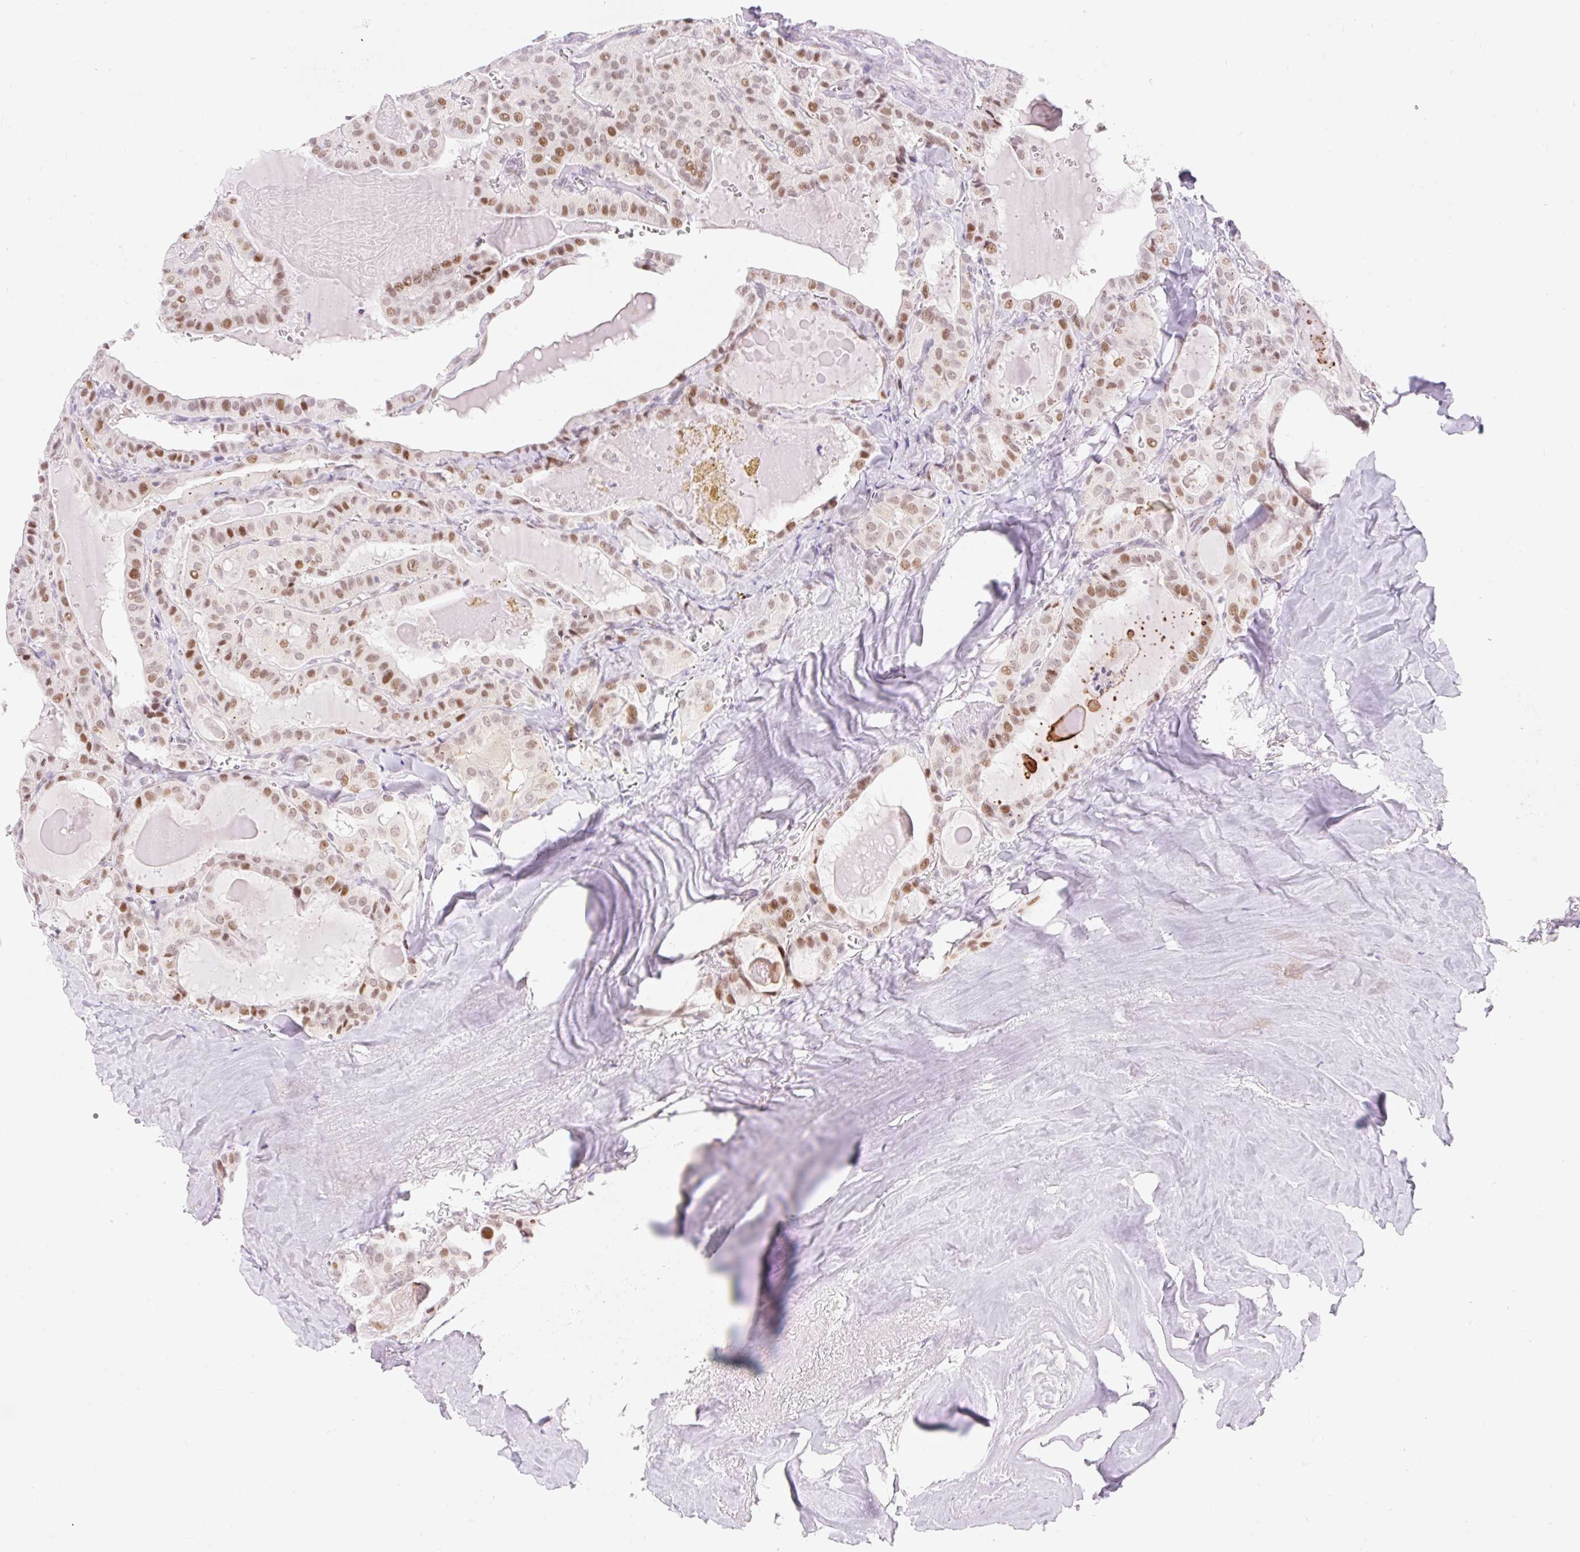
{"staining": {"intensity": "moderate", "quantity": ">75%", "location": "nuclear"}, "tissue": "thyroid cancer", "cell_type": "Tumor cells", "image_type": "cancer", "snomed": [{"axis": "morphology", "description": "Papillary adenocarcinoma, NOS"}, {"axis": "topography", "description": "Thyroid gland"}], "caption": "Brown immunohistochemical staining in papillary adenocarcinoma (thyroid) reveals moderate nuclear expression in approximately >75% of tumor cells.", "gene": "H2BW1", "patient": {"sex": "male", "age": 52}}